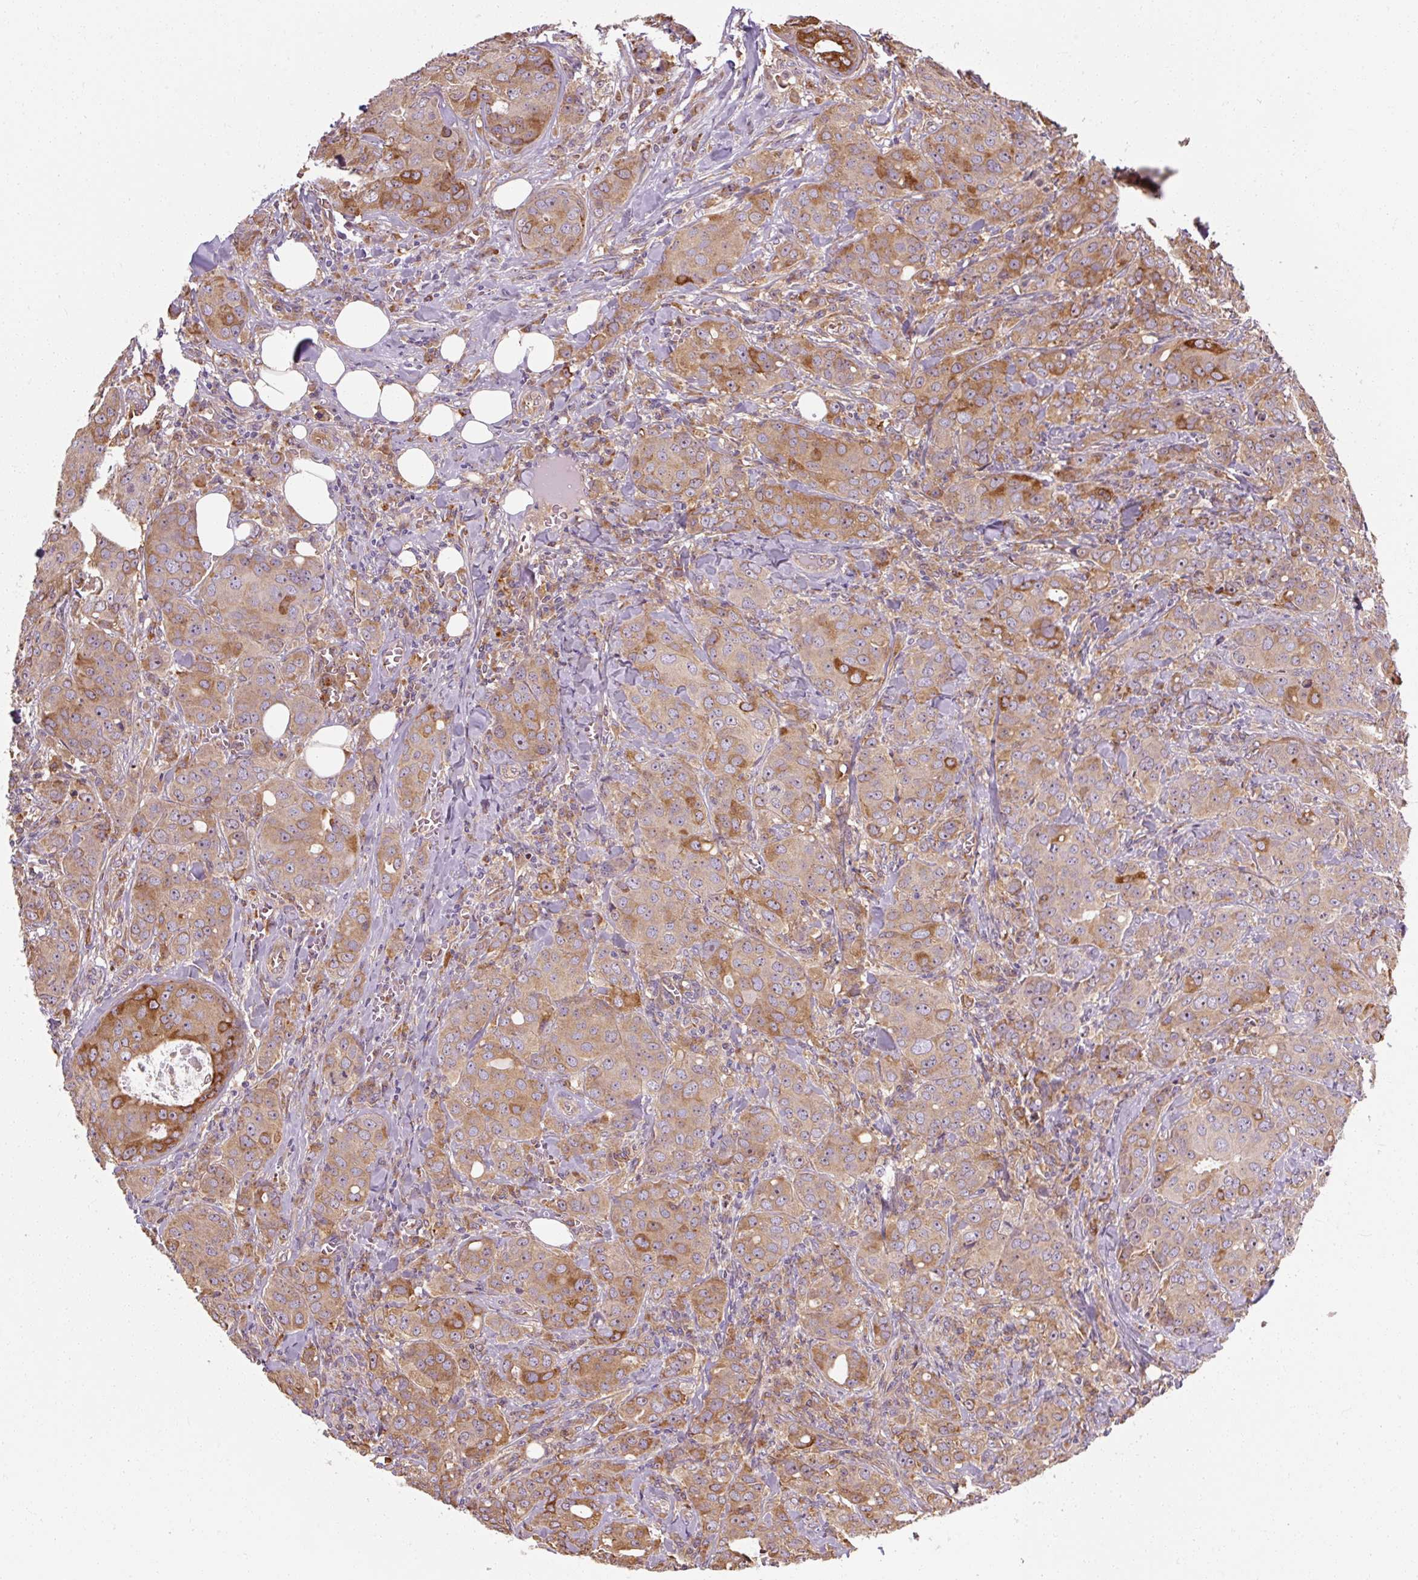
{"staining": {"intensity": "moderate", "quantity": ">75%", "location": "cytoplasmic/membranous"}, "tissue": "breast cancer", "cell_type": "Tumor cells", "image_type": "cancer", "snomed": [{"axis": "morphology", "description": "Duct carcinoma"}, {"axis": "topography", "description": "Breast"}], "caption": "Immunohistochemical staining of breast infiltrating ductal carcinoma displays medium levels of moderate cytoplasmic/membranous protein staining in about >75% of tumor cells.", "gene": "TBC1D4", "patient": {"sex": "female", "age": 43}}